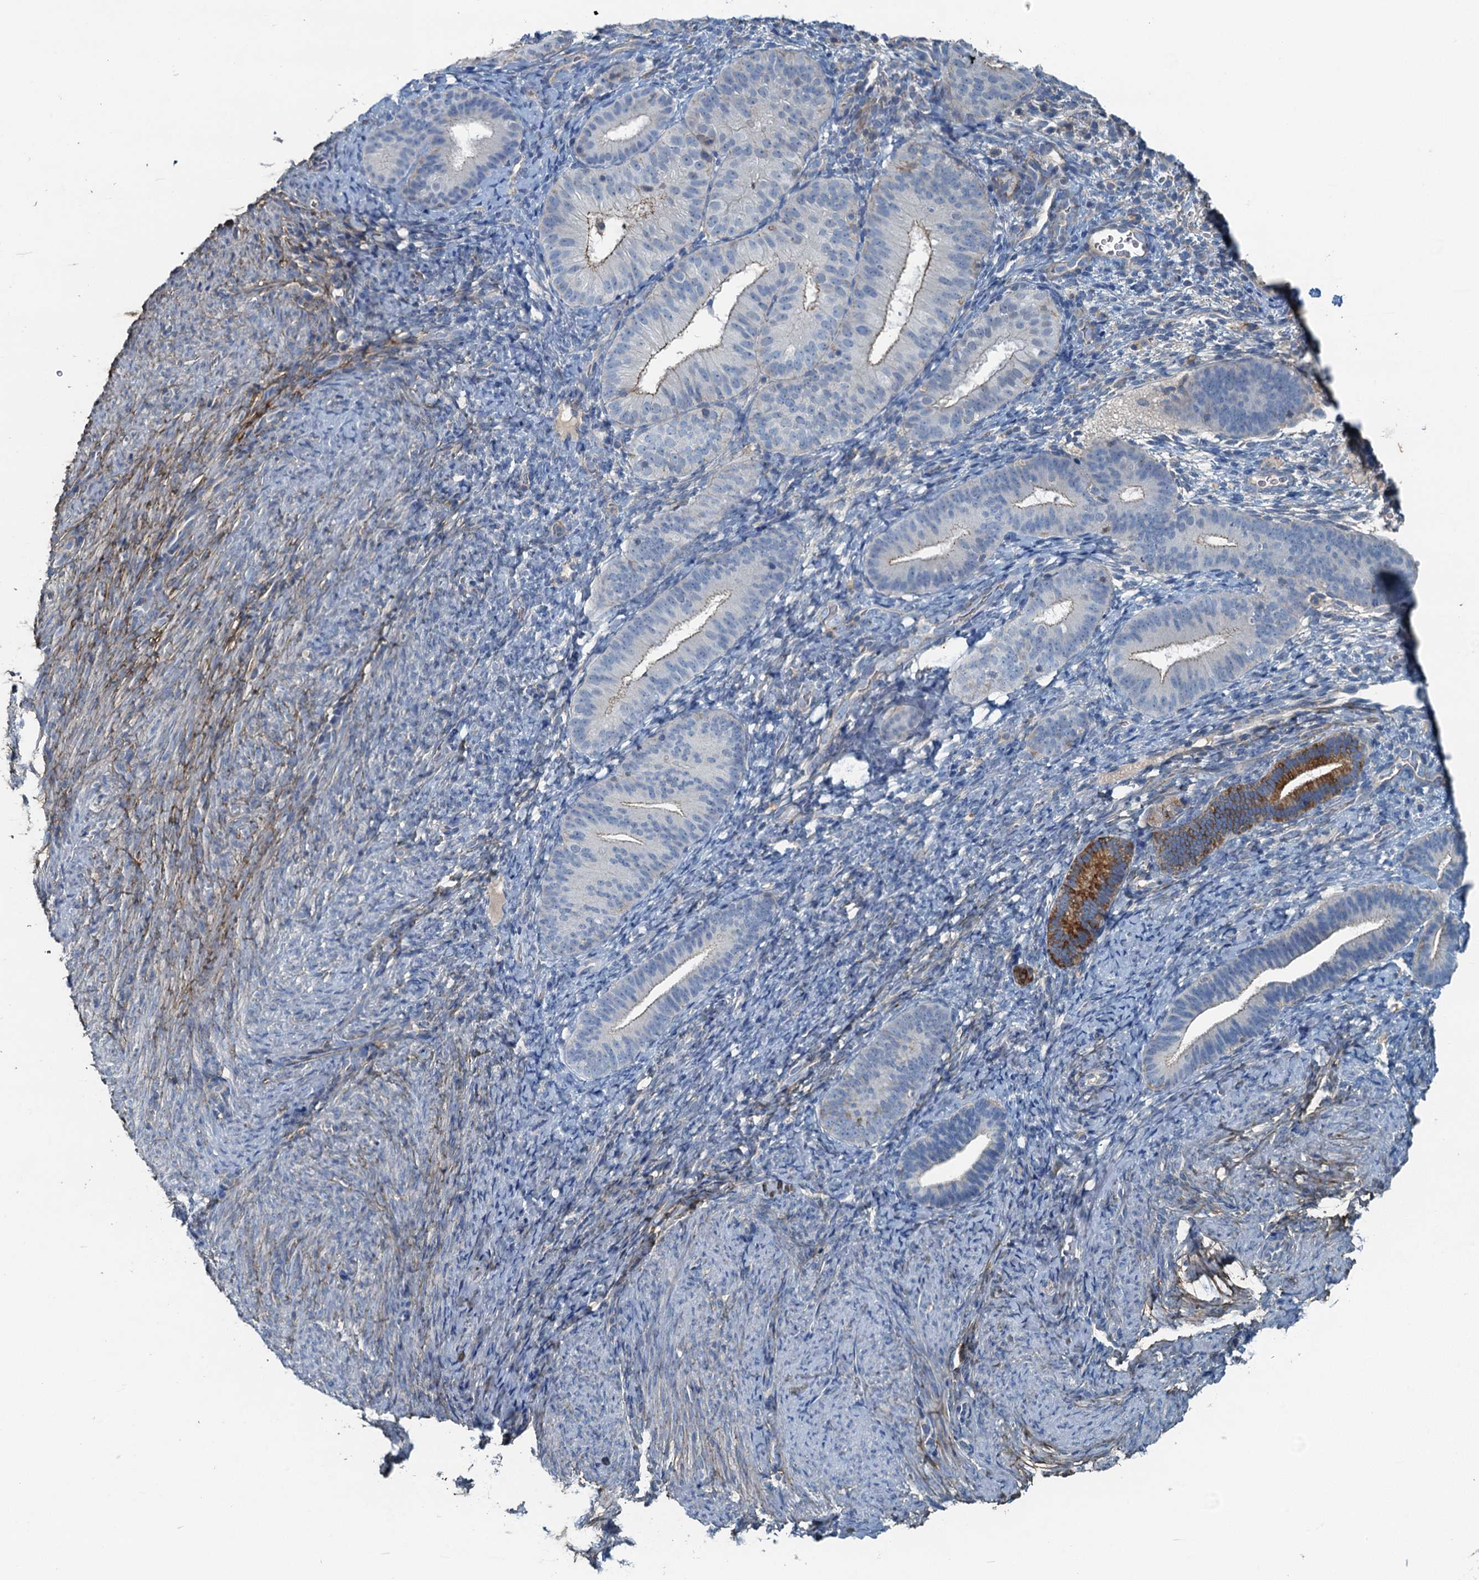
{"staining": {"intensity": "negative", "quantity": "none", "location": "none"}, "tissue": "endometrium", "cell_type": "Cells in endometrial stroma", "image_type": "normal", "snomed": [{"axis": "morphology", "description": "Normal tissue, NOS"}, {"axis": "topography", "description": "Endometrium"}], "caption": "High power microscopy image of an IHC photomicrograph of unremarkable endometrium, revealing no significant staining in cells in endometrial stroma.", "gene": "THAP10", "patient": {"sex": "female", "age": 65}}